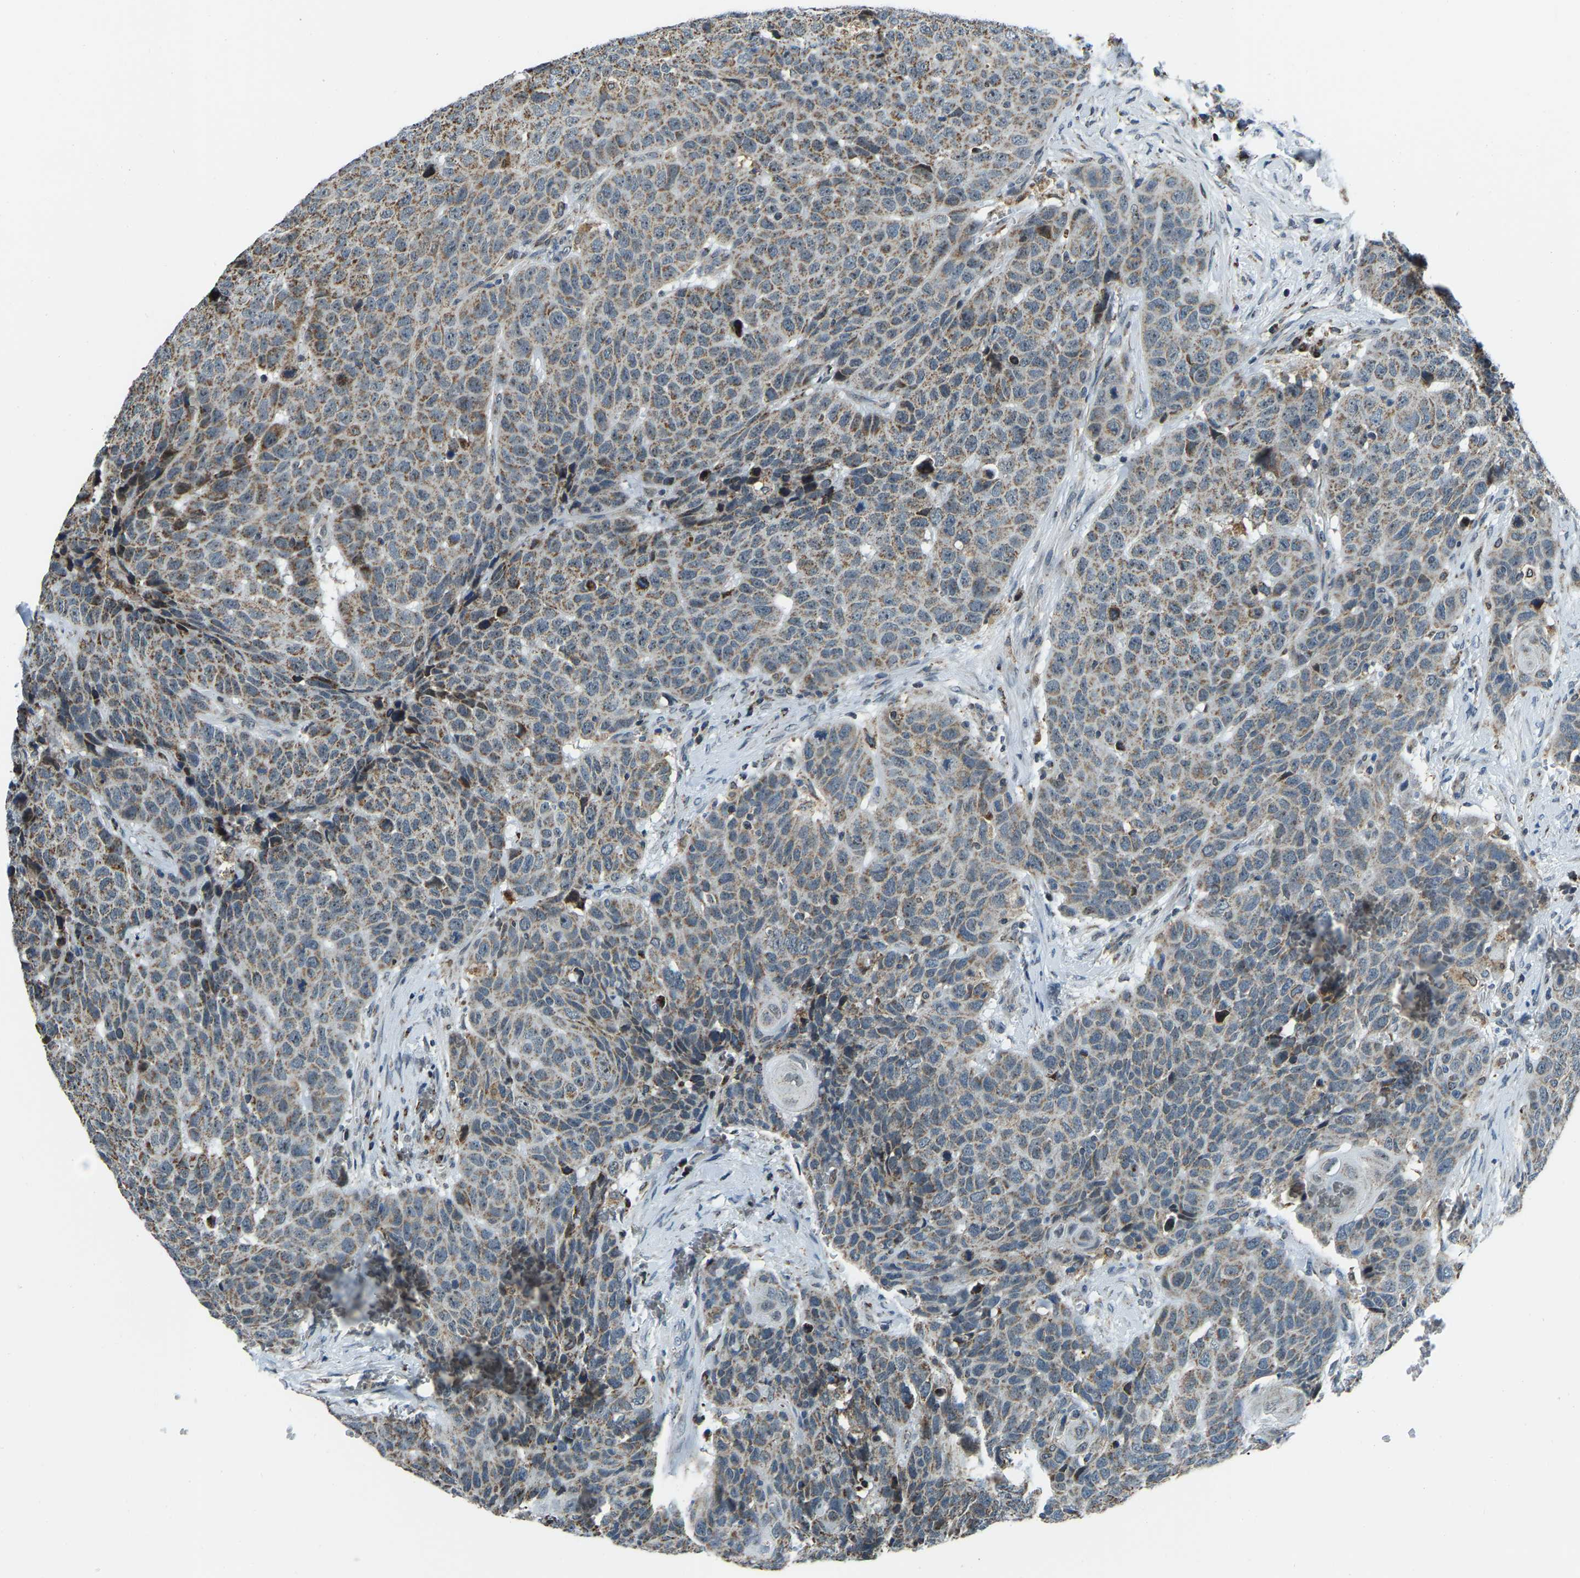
{"staining": {"intensity": "moderate", "quantity": ">75%", "location": "cytoplasmic/membranous"}, "tissue": "head and neck cancer", "cell_type": "Tumor cells", "image_type": "cancer", "snomed": [{"axis": "morphology", "description": "Squamous cell carcinoma, NOS"}, {"axis": "topography", "description": "Head-Neck"}], "caption": "A medium amount of moderate cytoplasmic/membranous expression is appreciated in approximately >75% of tumor cells in head and neck squamous cell carcinoma tissue.", "gene": "RBM33", "patient": {"sex": "male", "age": 66}}